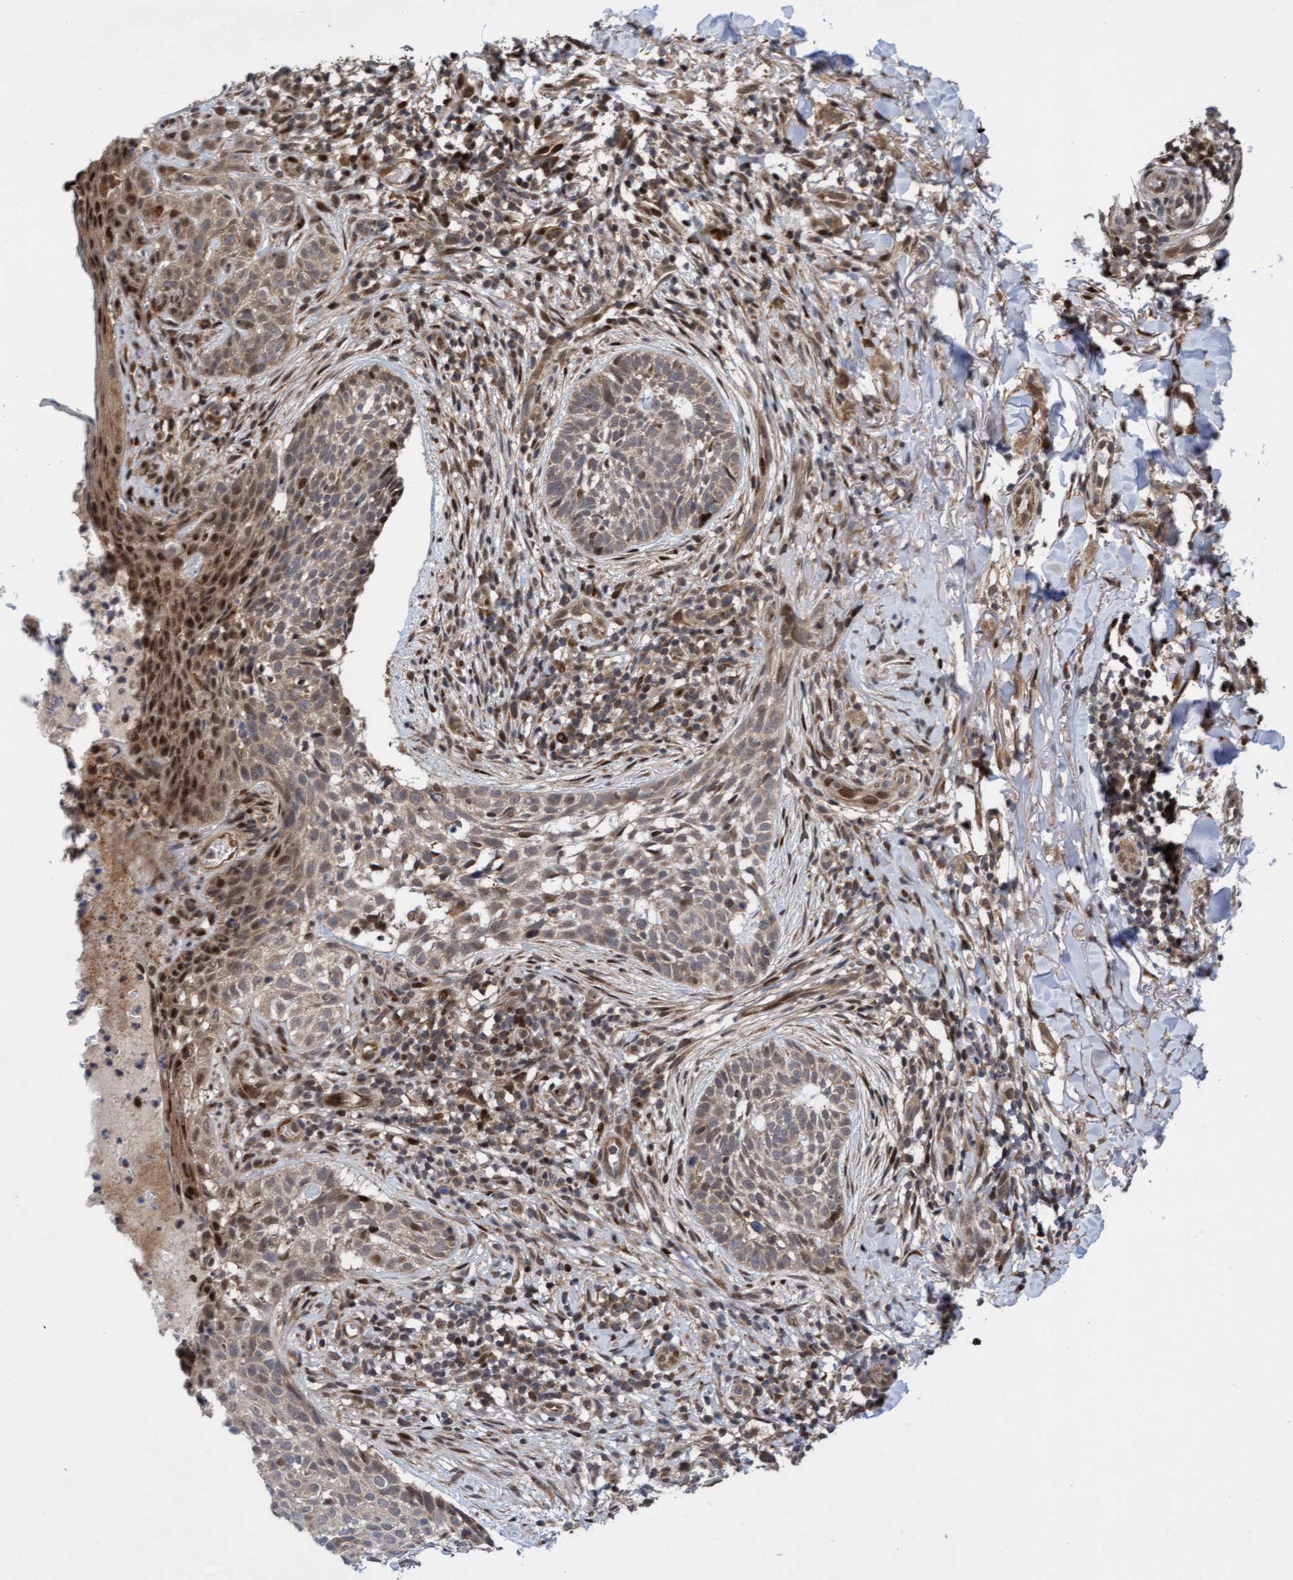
{"staining": {"intensity": "moderate", "quantity": "25%-75%", "location": "cytoplasmic/membranous,nuclear"}, "tissue": "skin cancer", "cell_type": "Tumor cells", "image_type": "cancer", "snomed": [{"axis": "morphology", "description": "Normal tissue, NOS"}, {"axis": "morphology", "description": "Basal cell carcinoma"}, {"axis": "topography", "description": "Skin"}], "caption": "DAB (3,3'-diaminobenzidine) immunohistochemical staining of human skin cancer (basal cell carcinoma) exhibits moderate cytoplasmic/membranous and nuclear protein staining in about 25%-75% of tumor cells.", "gene": "ITFG1", "patient": {"sex": "male", "age": 67}}